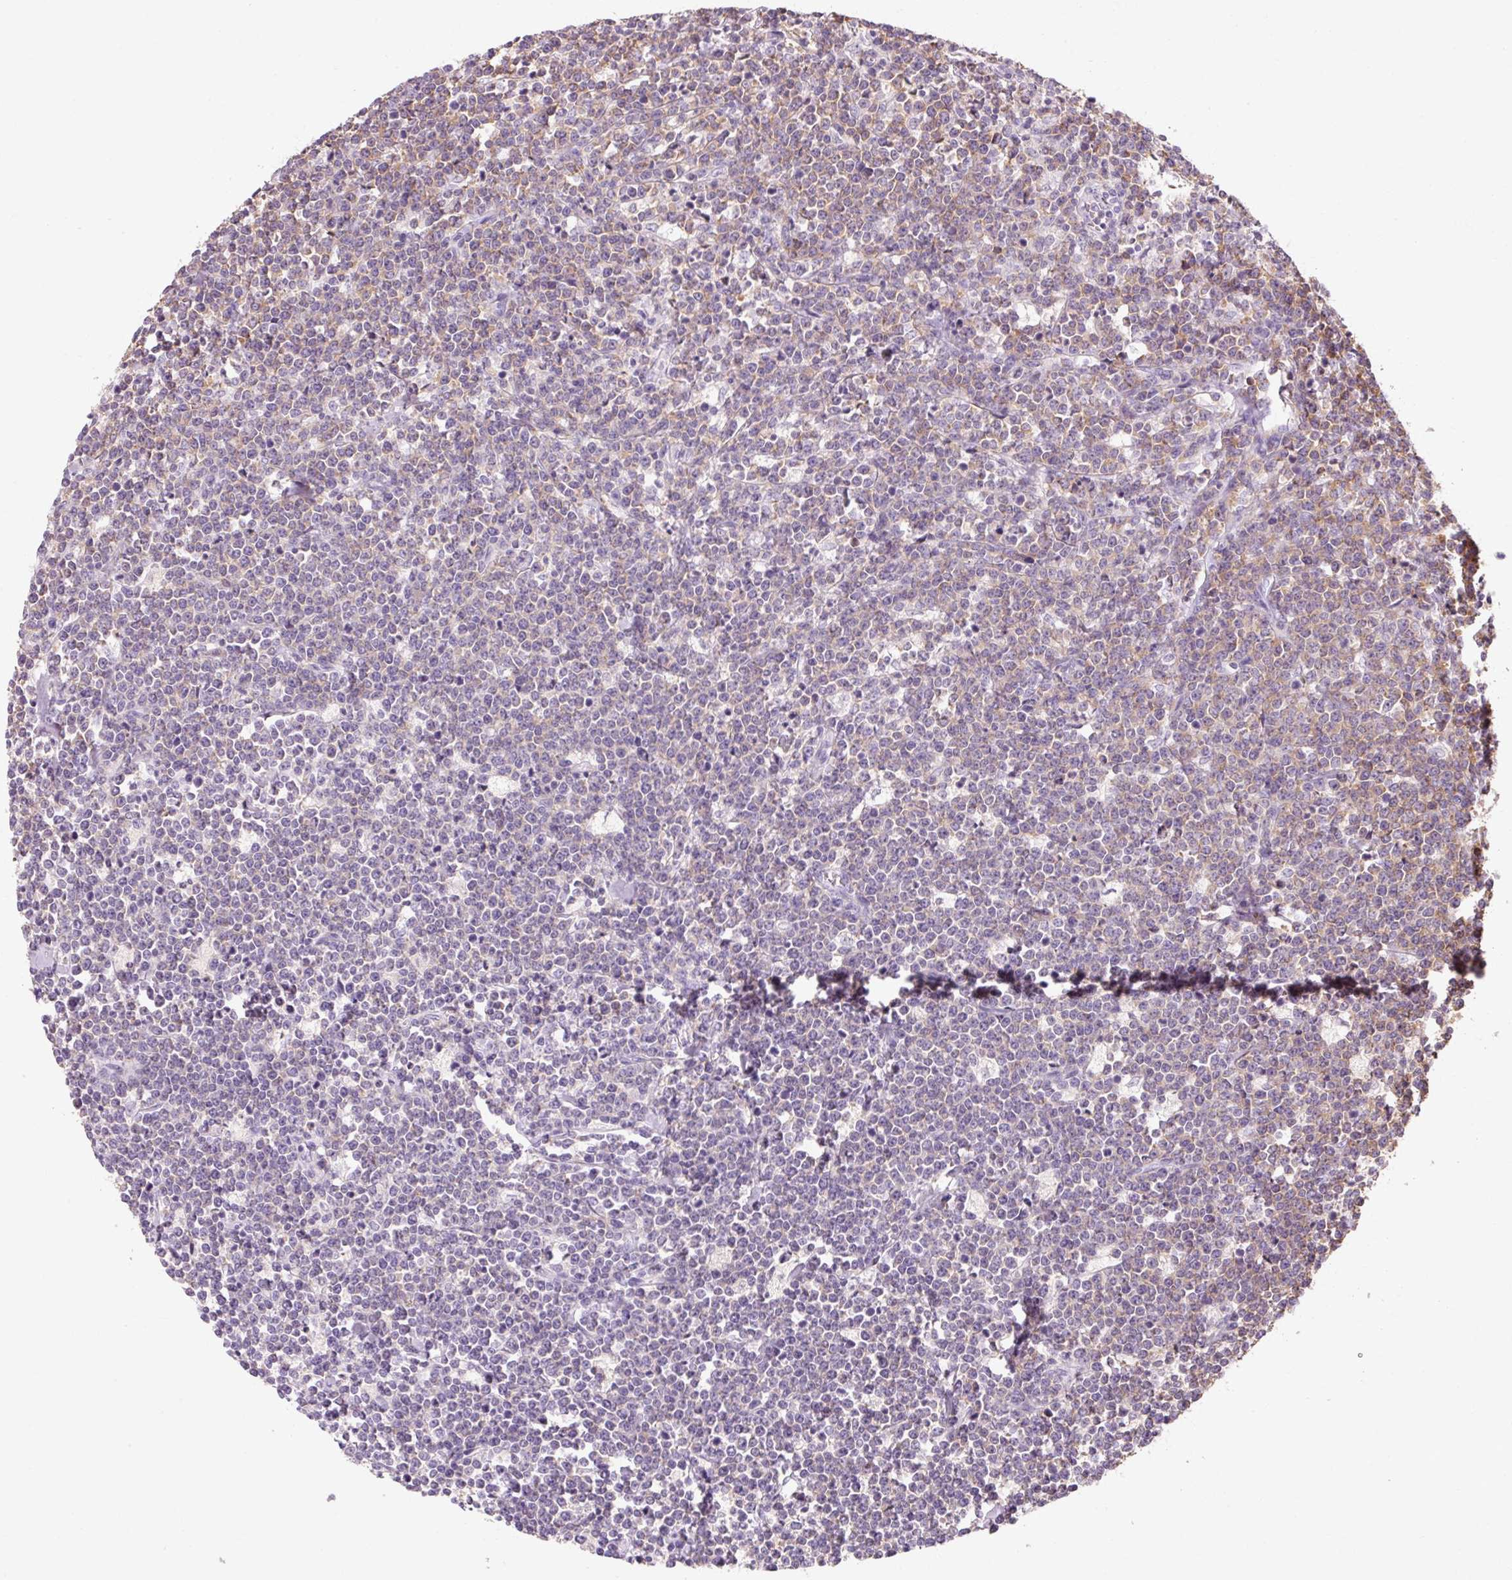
{"staining": {"intensity": "weak", "quantity": "<25%", "location": "cytoplasmic/membranous"}, "tissue": "lymphoma", "cell_type": "Tumor cells", "image_type": "cancer", "snomed": [{"axis": "morphology", "description": "Malignant lymphoma, non-Hodgkin's type, High grade"}, {"axis": "topography", "description": "Small intestine"}], "caption": "Immunohistochemical staining of human lymphoma reveals no significant staining in tumor cells. The staining is performed using DAB brown chromogen with nuclei counter-stained in using hematoxylin.", "gene": "OR8K1", "patient": {"sex": "male", "age": 8}}